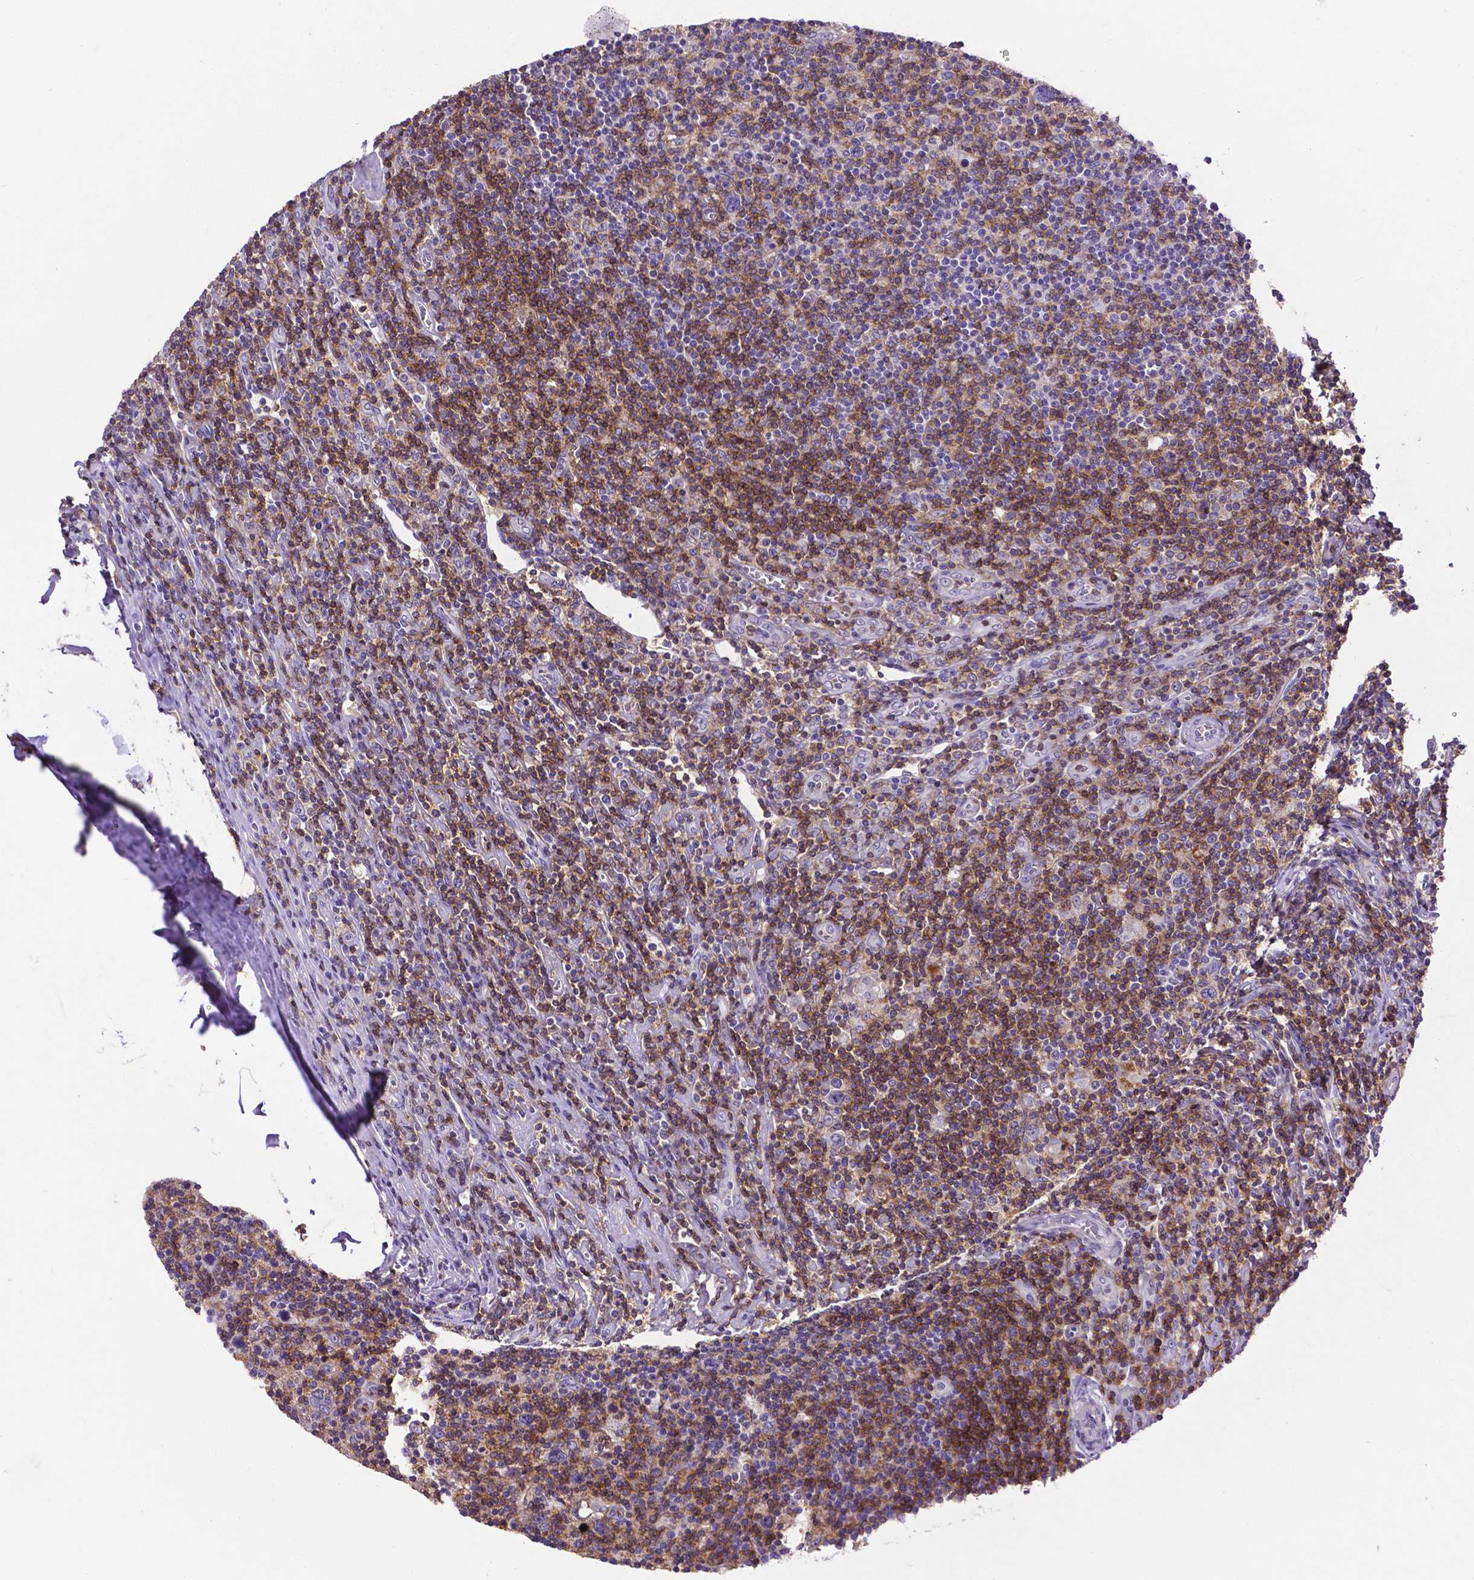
{"staining": {"intensity": "negative", "quantity": "none", "location": "none"}, "tissue": "lymphoma", "cell_type": "Tumor cells", "image_type": "cancer", "snomed": [{"axis": "morphology", "description": "Hodgkin's disease, NOS"}, {"axis": "topography", "description": "Lymph node"}], "caption": "Immunohistochemical staining of Hodgkin's disease displays no significant staining in tumor cells.", "gene": "CD4", "patient": {"sex": "male", "age": 40}}